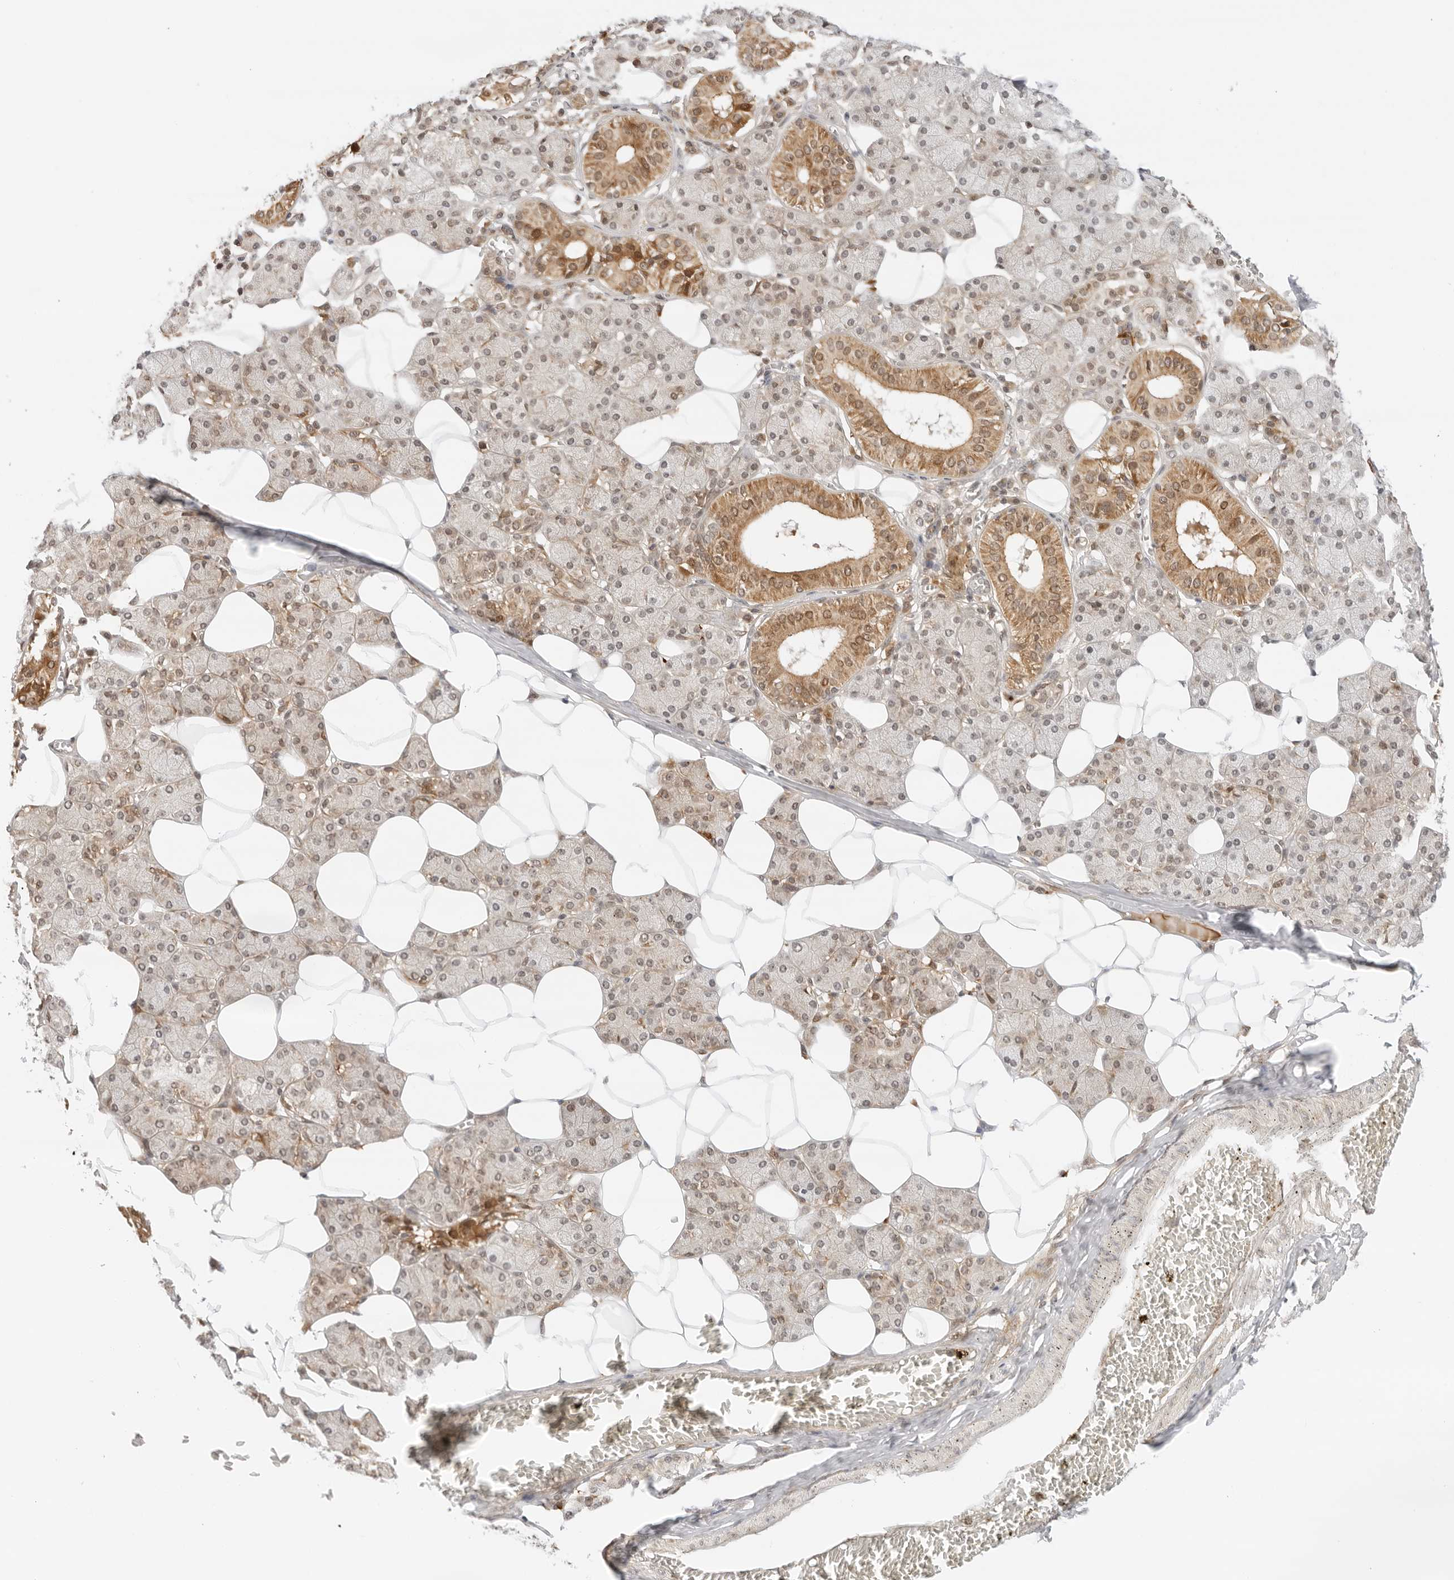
{"staining": {"intensity": "moderate", "quantity": "<25%", "location": "cytoplasmic/membranous,nuclear"}, "tissue": "salivary gland", "cell_type": "Glandular cells", "image_type": "normal", "snomed": [{"axis": "morphology", "description": "Normal tissue, NOS"}, {"axis": "topography", "description": "Salivary gland"}], "caption": "This is an image of immunohistochemistry (IHC) staining of benign salivary gland, which shows moderate staining in the cytoplasmic/membranous,nuclear of glandular cells.", "gene": "RC3H1", "patient": {"sex": "female", "age": 33}}